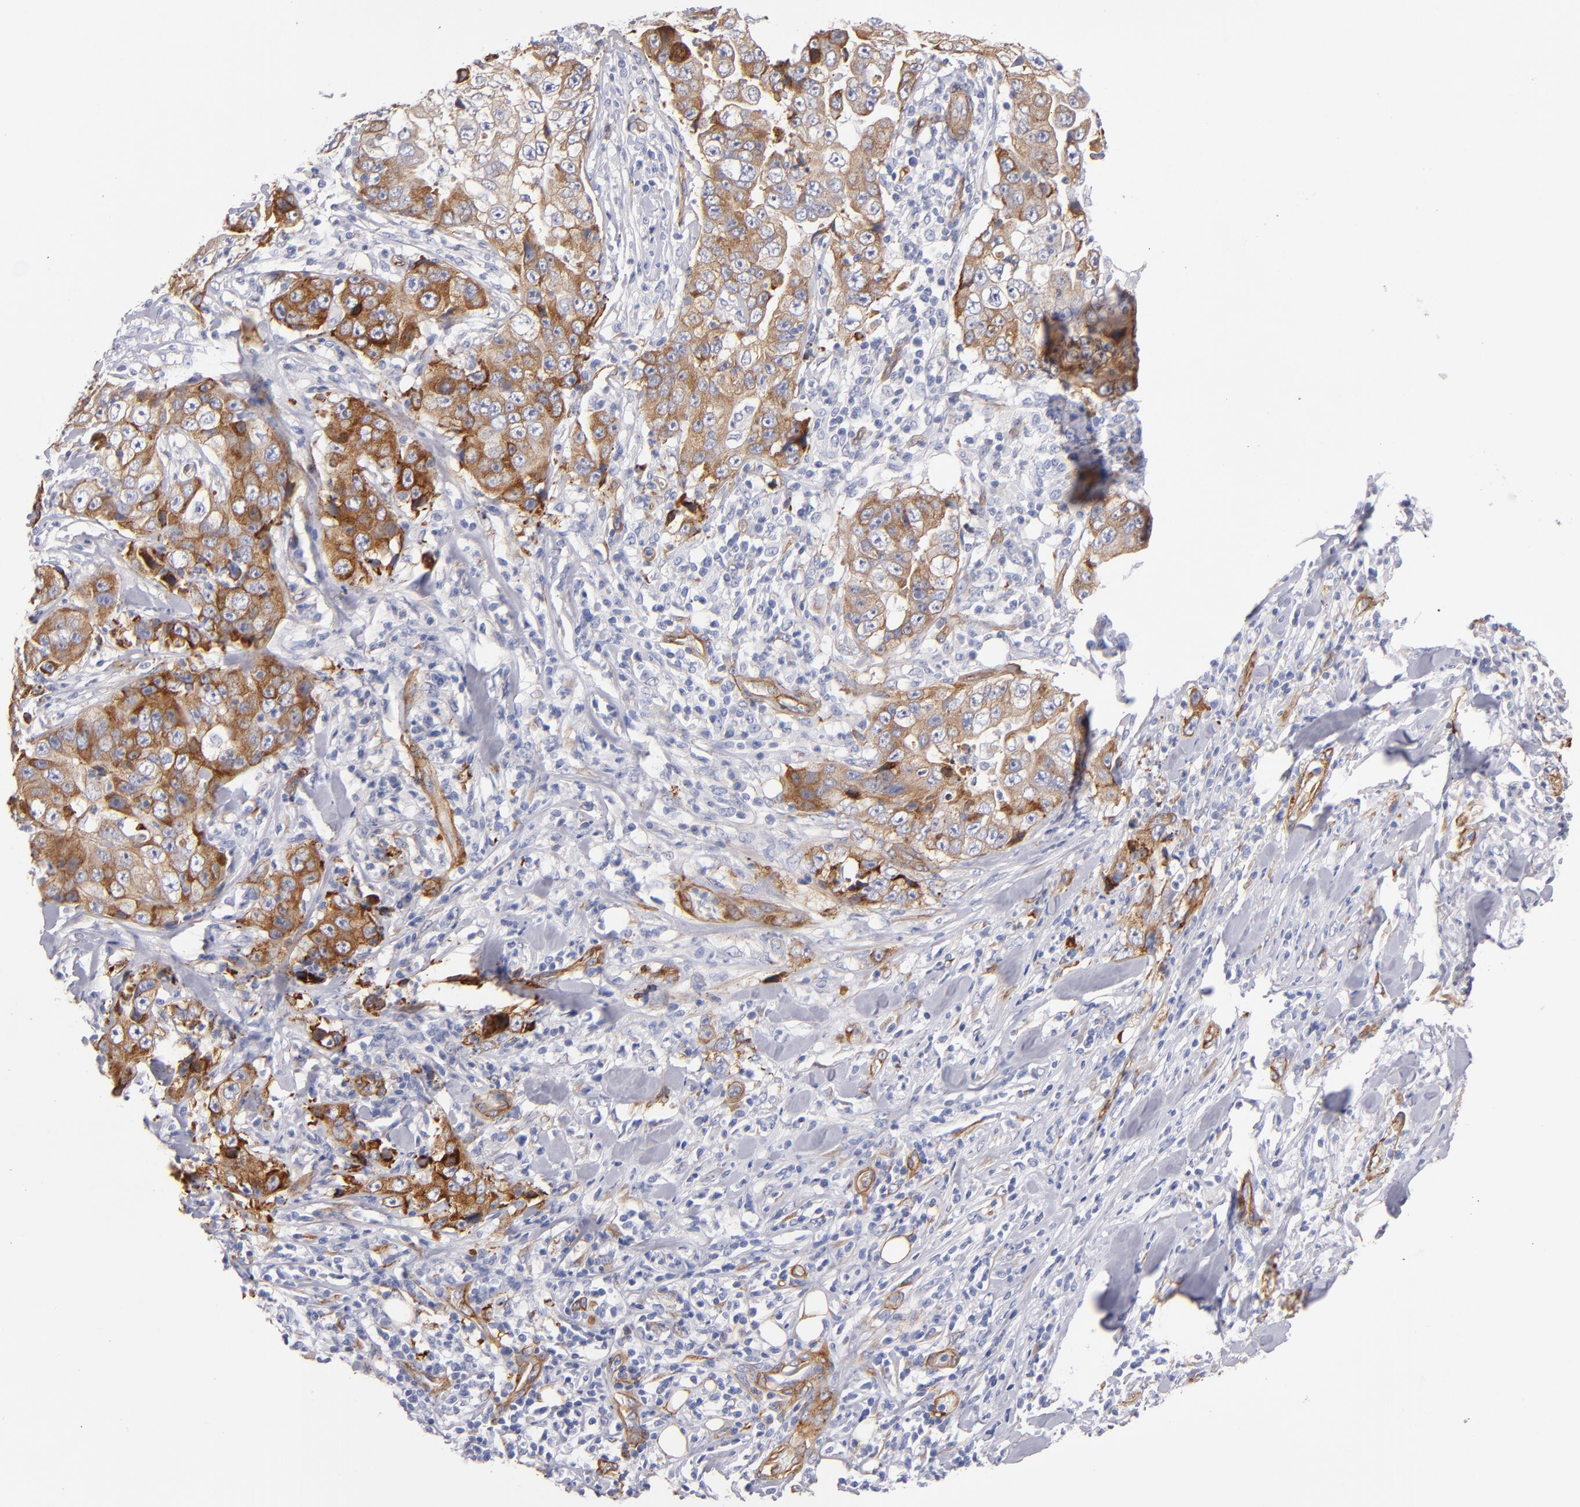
{"staining": {"intensity": "moderate", "quantity": ">75%", "location": "cytoplasmic/membranous"}, "tissue": "lung cancer", "cell_type": "Tumor cells", "image_type": "cancer", "snomed": [{"axis": "morphology", "description": "Squamous cell carcinoma, NOS"}, {"axis": "topography", "description": "Lung"}], "caption": "Squamous cell carcinoma (lung) stained with DAB IHC reveals medium levels of moderate cytoplasmic/membranous positivity in approximately >75% of tumor cells.", "gene": "LAMC1", "patient": {"sex": "male", "age": 64}}